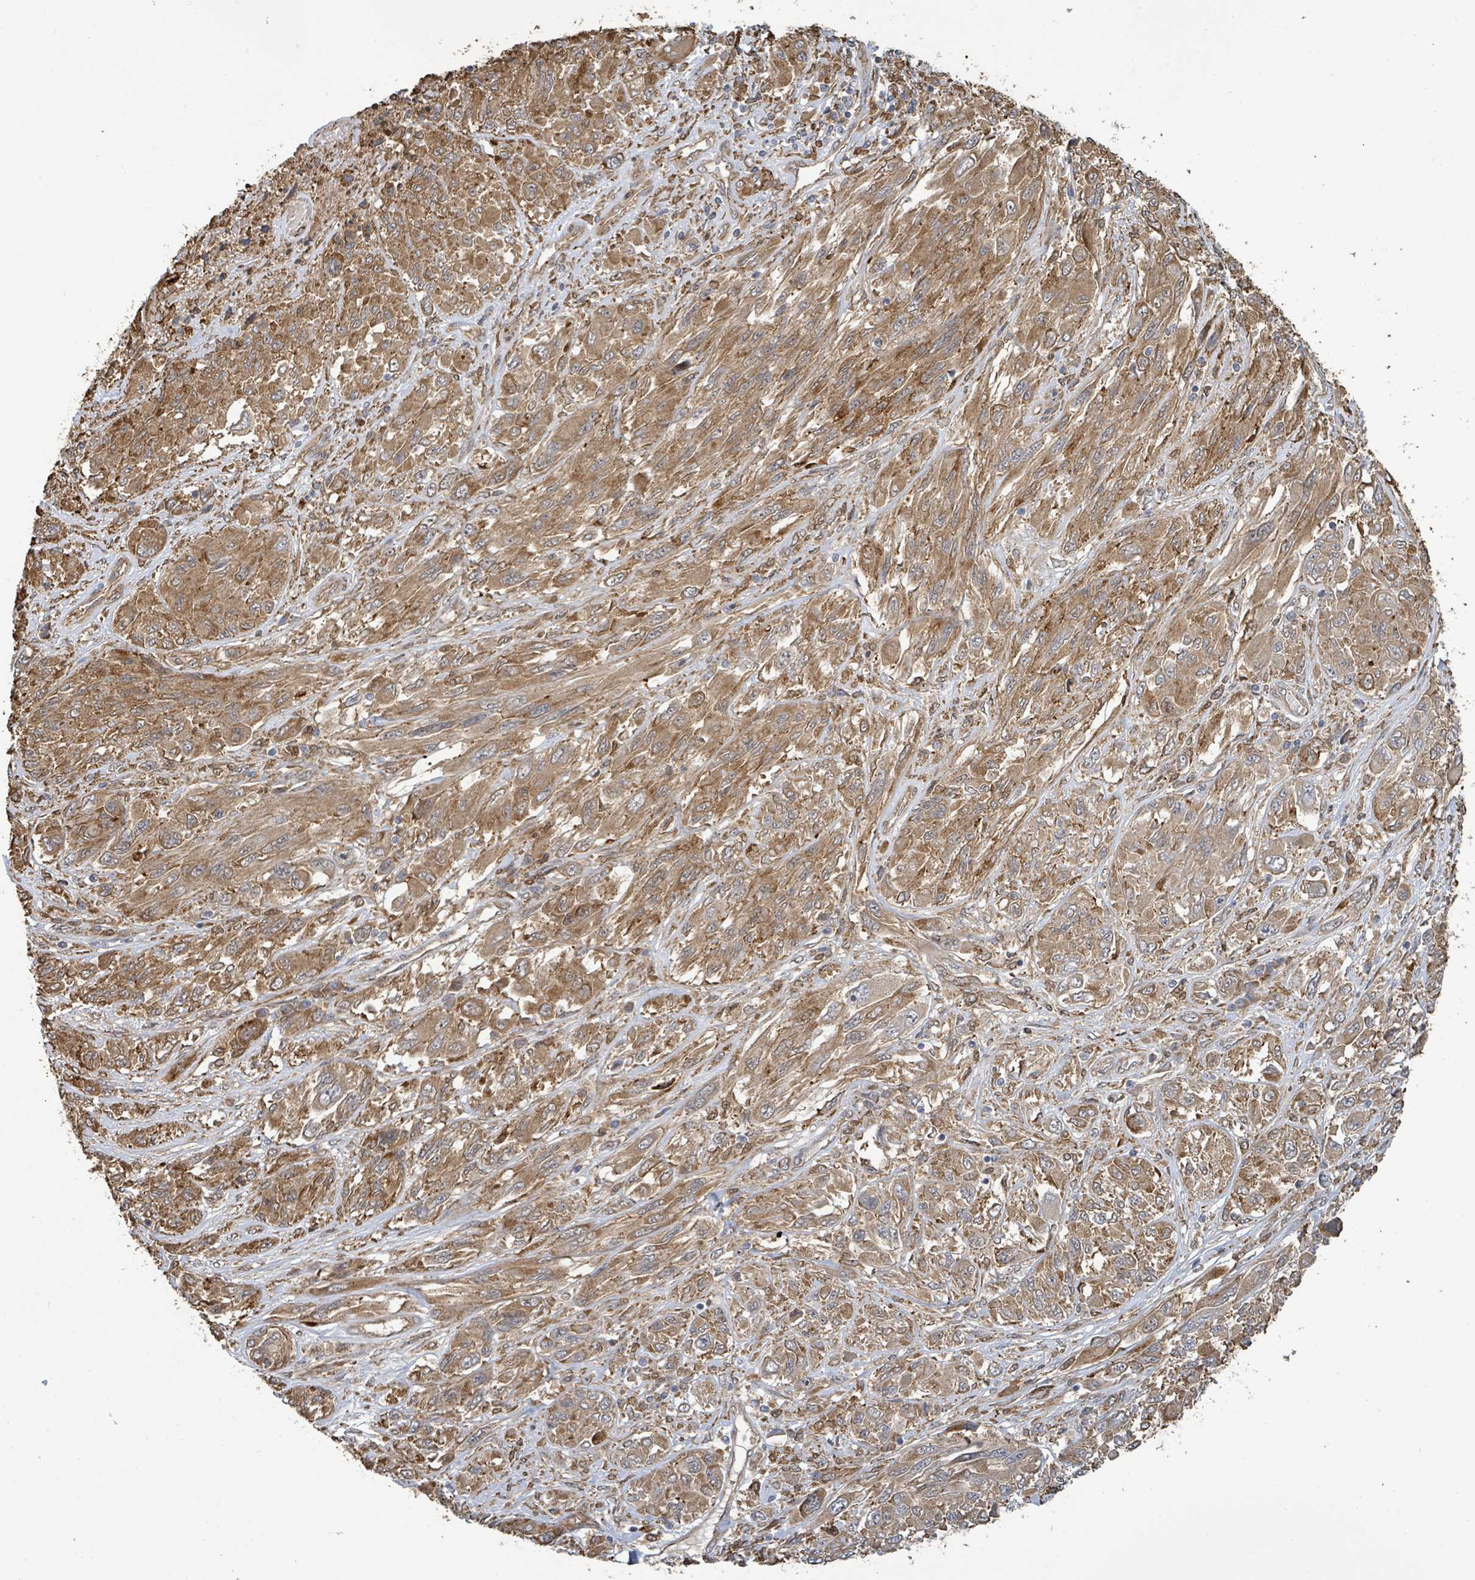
{"staining": {"intensity": "moderate", "quantity": ">75%", "location": "cytoplasmic/membranous"}, "tissue": "melanoma", "cell_type": "Tumor cells", "image_type": "cancer", "snomed": [{"axis": "morphology", "description": "Malignant melanoma, NOS"}, {"axis": "topography", "description": "Skin"}], "caption": "Immunohistochemistry micrograph of neoplastic tissue: human melanoma stained using immunohistochemistry (IHC) reveals medium levels of moderate protein expression localized specifically in the cytoplasmic/membranous of tumor cells, appearing as a cytoplasmic/membranous brown color.", "gene": "ARPIN", "patient": {"sex": "female", "age": 91}}